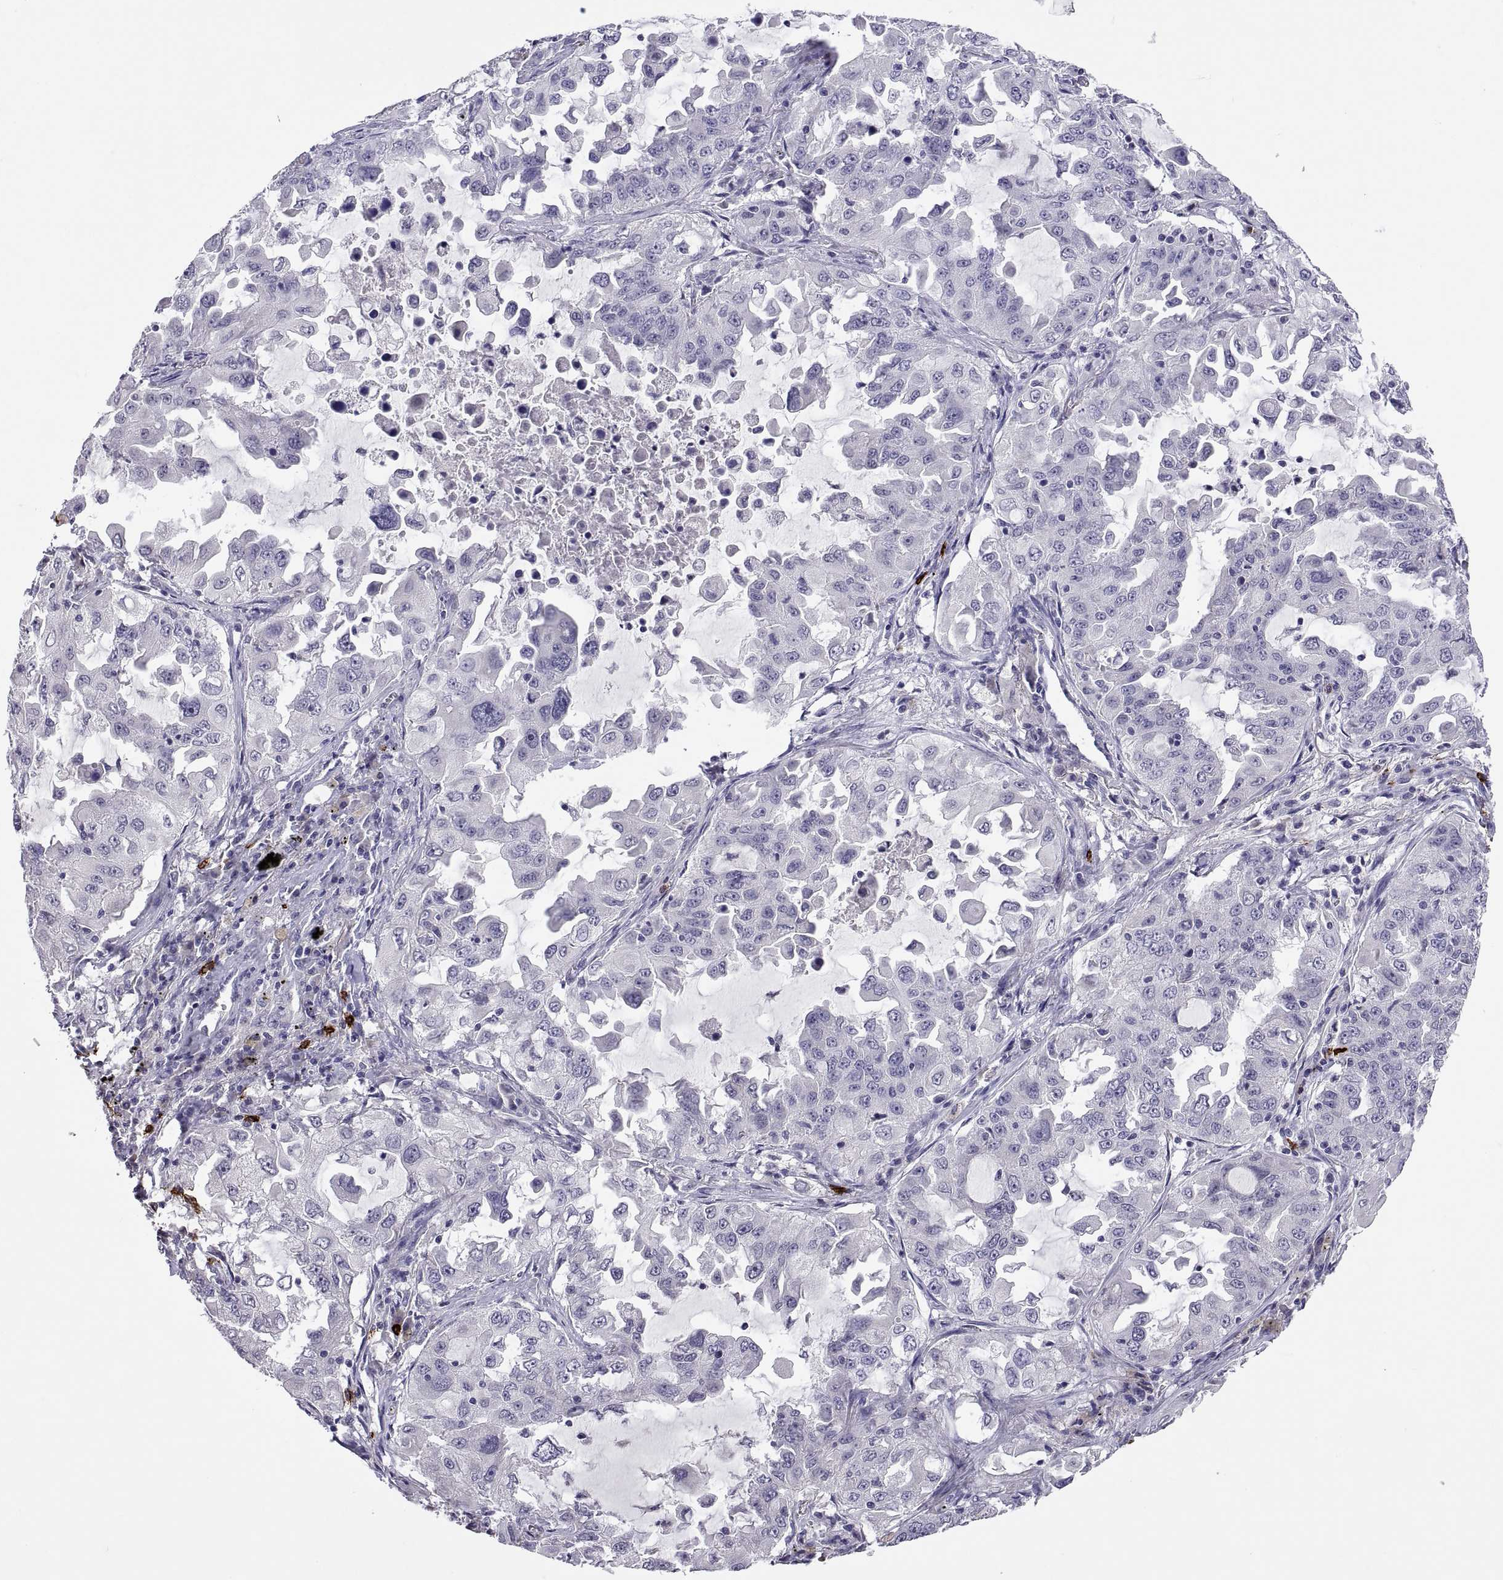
{"staining": {"intensity": "negative", "quantity": "none", "location": "none"}, "tissue": "lung cancer", "cell_type": "Tumor cells", "image_type": "cancer", "snomed": [{"axis": "morphology", "description": "Adenocarcinoma, NOS"}, {"axis": "topography", "description": "Lung"}], "caption": "There is no significant expression in tumor cells of lung adenocarcinoma. The staining was performed using DAB to visualize the protein expression in brown, while the nuclei were stained in blue with hematoxylin (Magnification: 20x).", "gene": "MS4A1", "patient": {"sex": "female", "age": 61}}